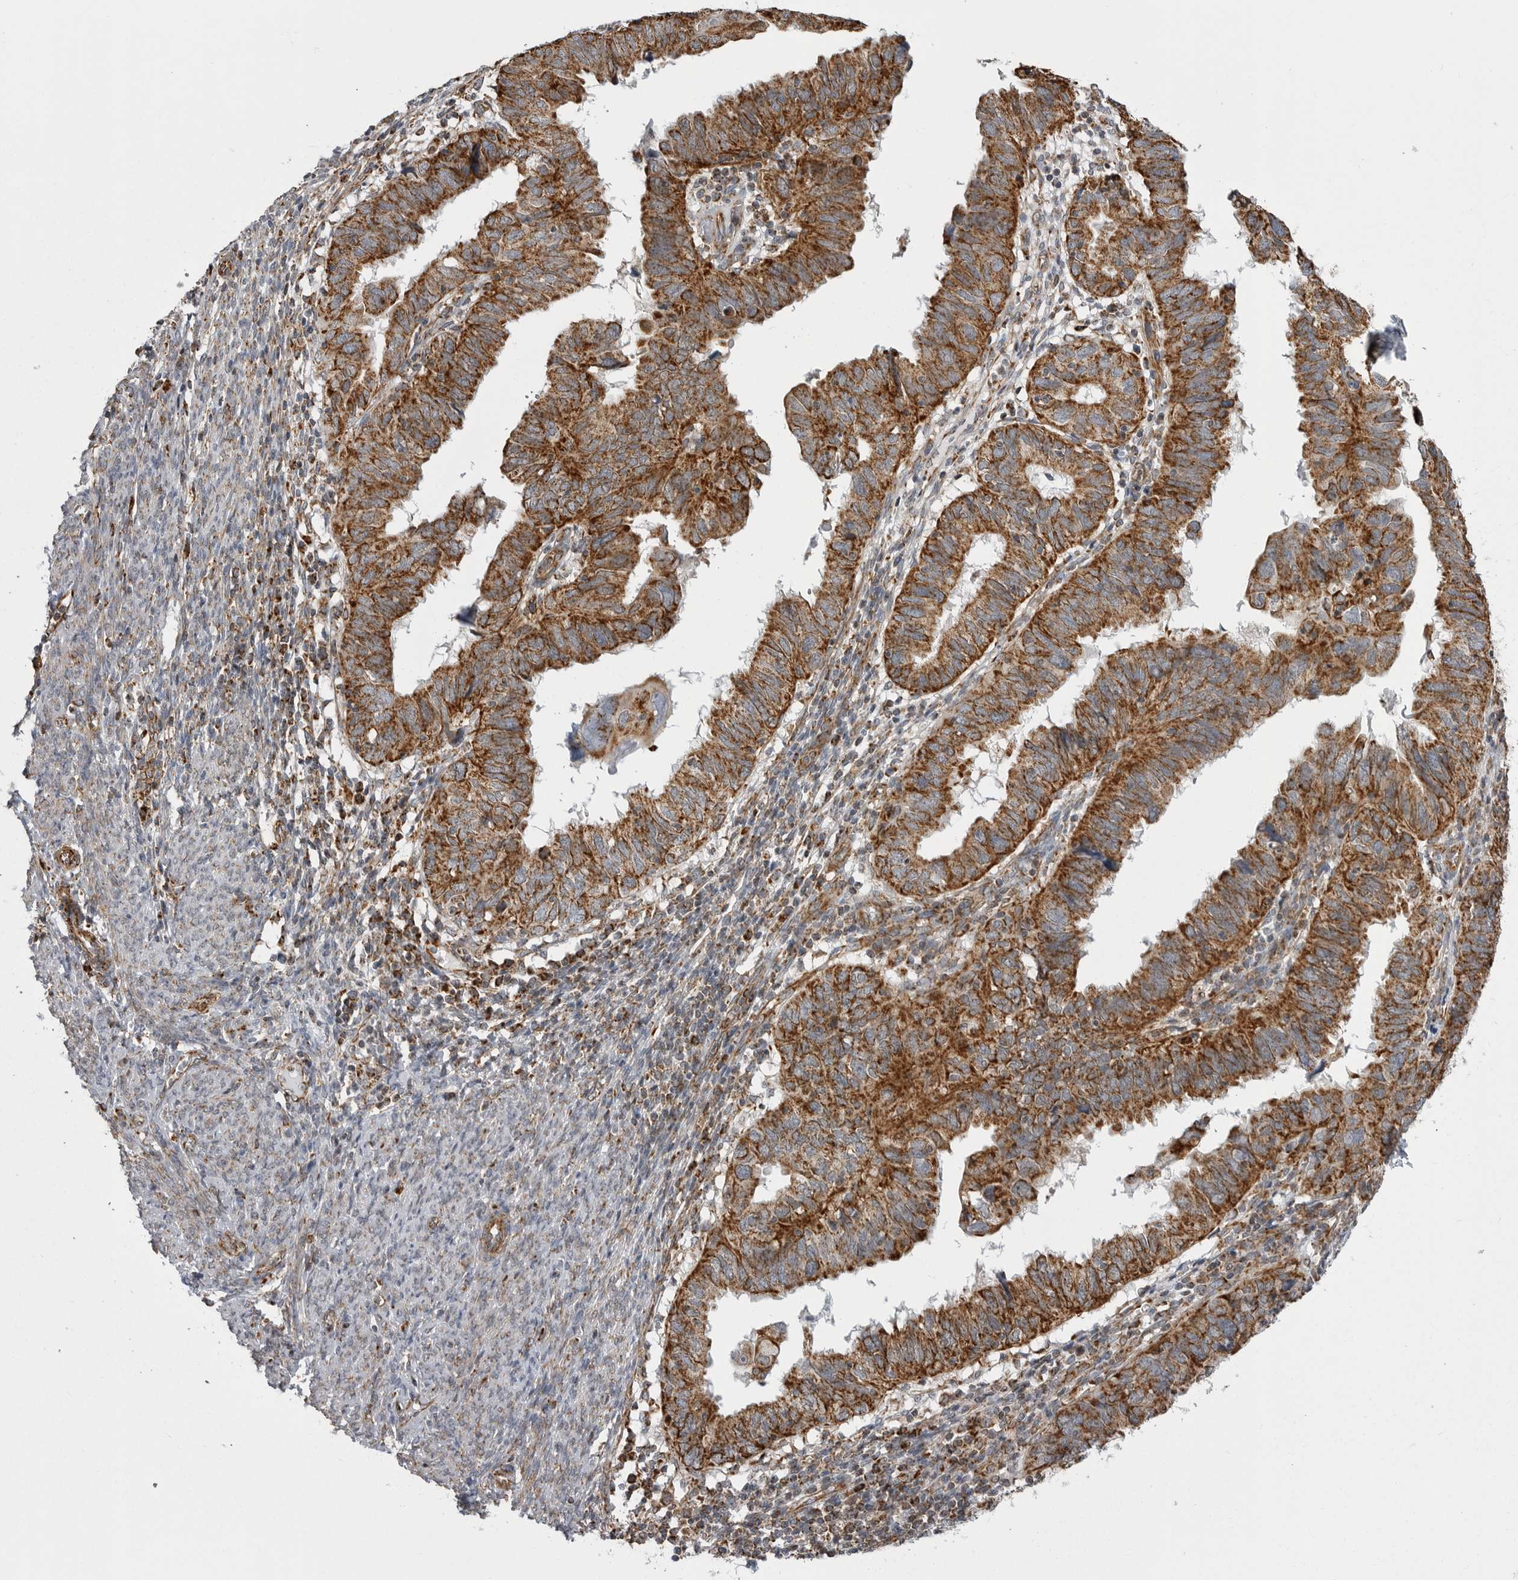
{"staining": {"intensity": "strong", "quantity": ">75%", "location": "cytoplasmic/membranous"}, "tissue": "endometrial cancer", "cell_type": "Tumor cells", "image_type": "cancer", "snomed": [{"axis": "morphology", "description": "Adenocarcinoma, NOS"}, {"axis": "topography", "description": "Uterus"}], "caption": "About >75% of tumor cells in human adenocarcinoma (endometrial) demonstrate strong cytoplasmic/membranous protein positivity as visualized by brown immunohistochemical staining.", "gene": "FH", "patient": {"sex": "female", "age": 77}}